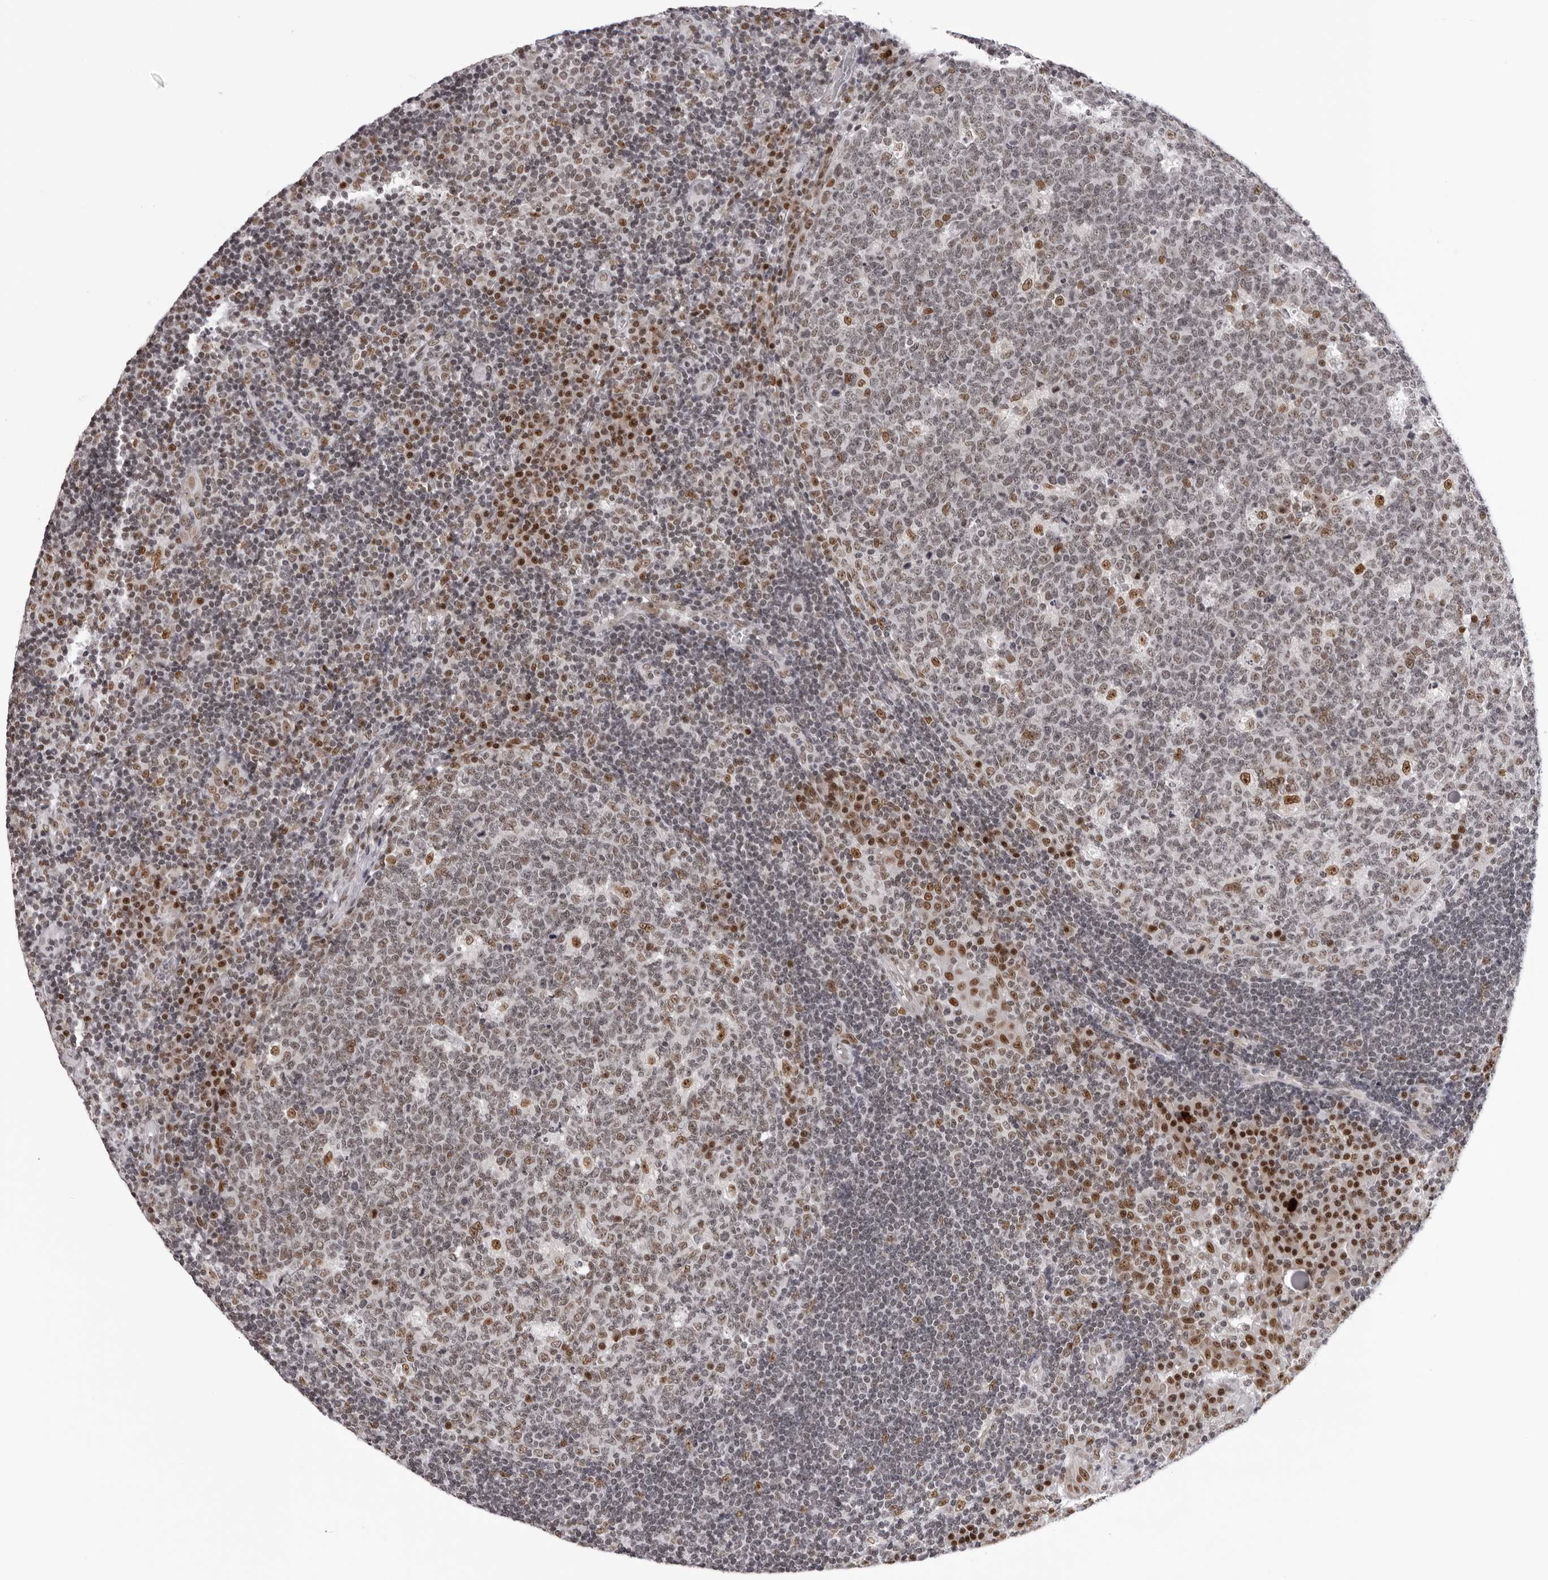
{"staining": {"intensity": "moderate", "quantity": "<25%", "location": "nuclear"}, "tissue": "tonsil", "cell_type": "Germinal center cells", "image_type": "normal", "snomed": [{"axis": "morphology", "description": "Normal tissue, NOS"}, {"axis": "topography", "description": "Tonsil"}], "caption": "A low amount of moderate nuclear expression is seen in about <25% of germinal center cells in normal tonsil.", "gene": "HEXIM2", "patient": {"sex": "female", "age": 40}}